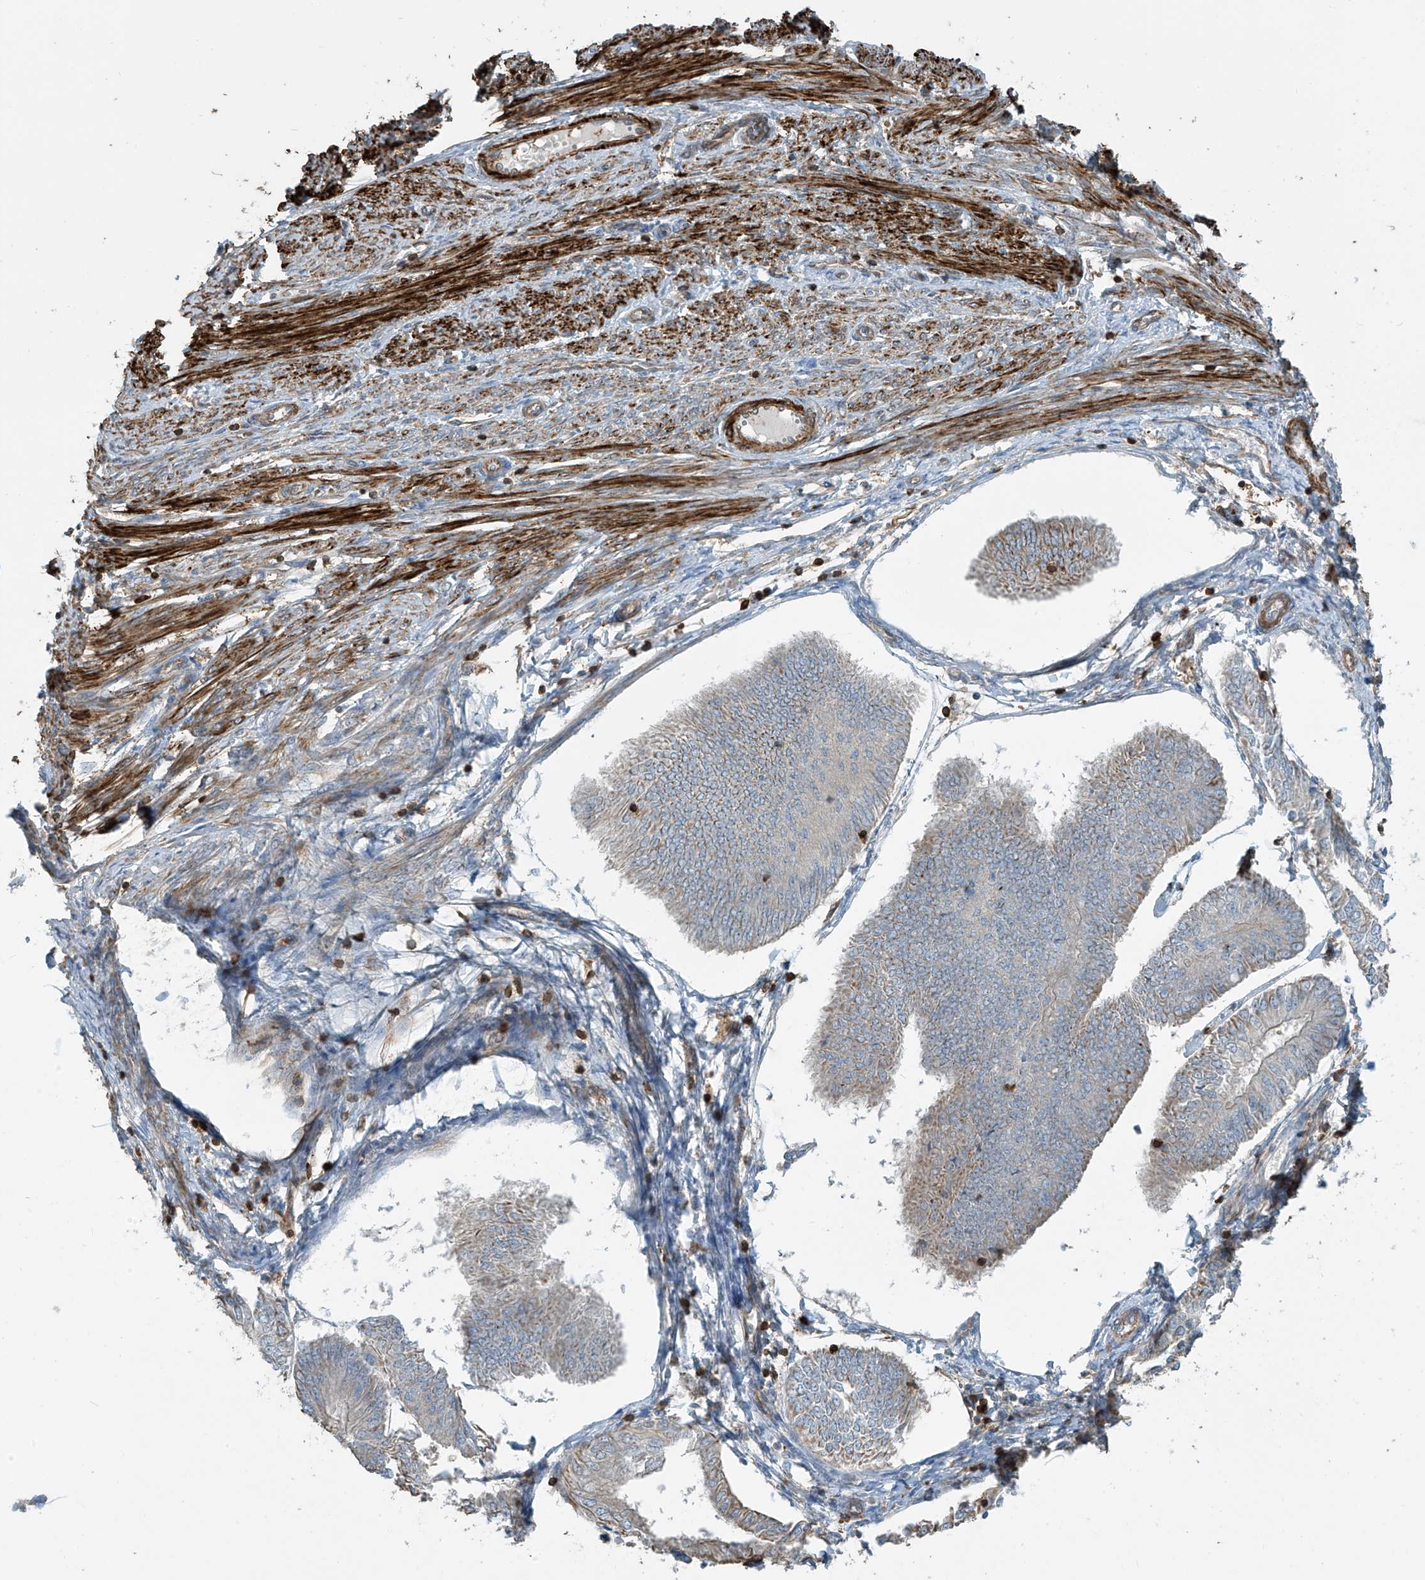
{"staining": {"intensity": "weak", "quantity": "<25%", "location": "cytoplasmic/membranous"}, "tissue": "endometrial cancer", "cell_type": "Tumor cells", "image_type": "cancer", "snomed": [{"axis": "morphology", "description": "Adenocarcinoma, NOS"}, {"axis": "topography", "description": "Endometrium"}], "caption": "Tumor cells are negative for brown protein staining in adenocarcinoma (endometrial).", "gene": "SH3BGRL3", "patient": {"sex": "female", "age": 58}}